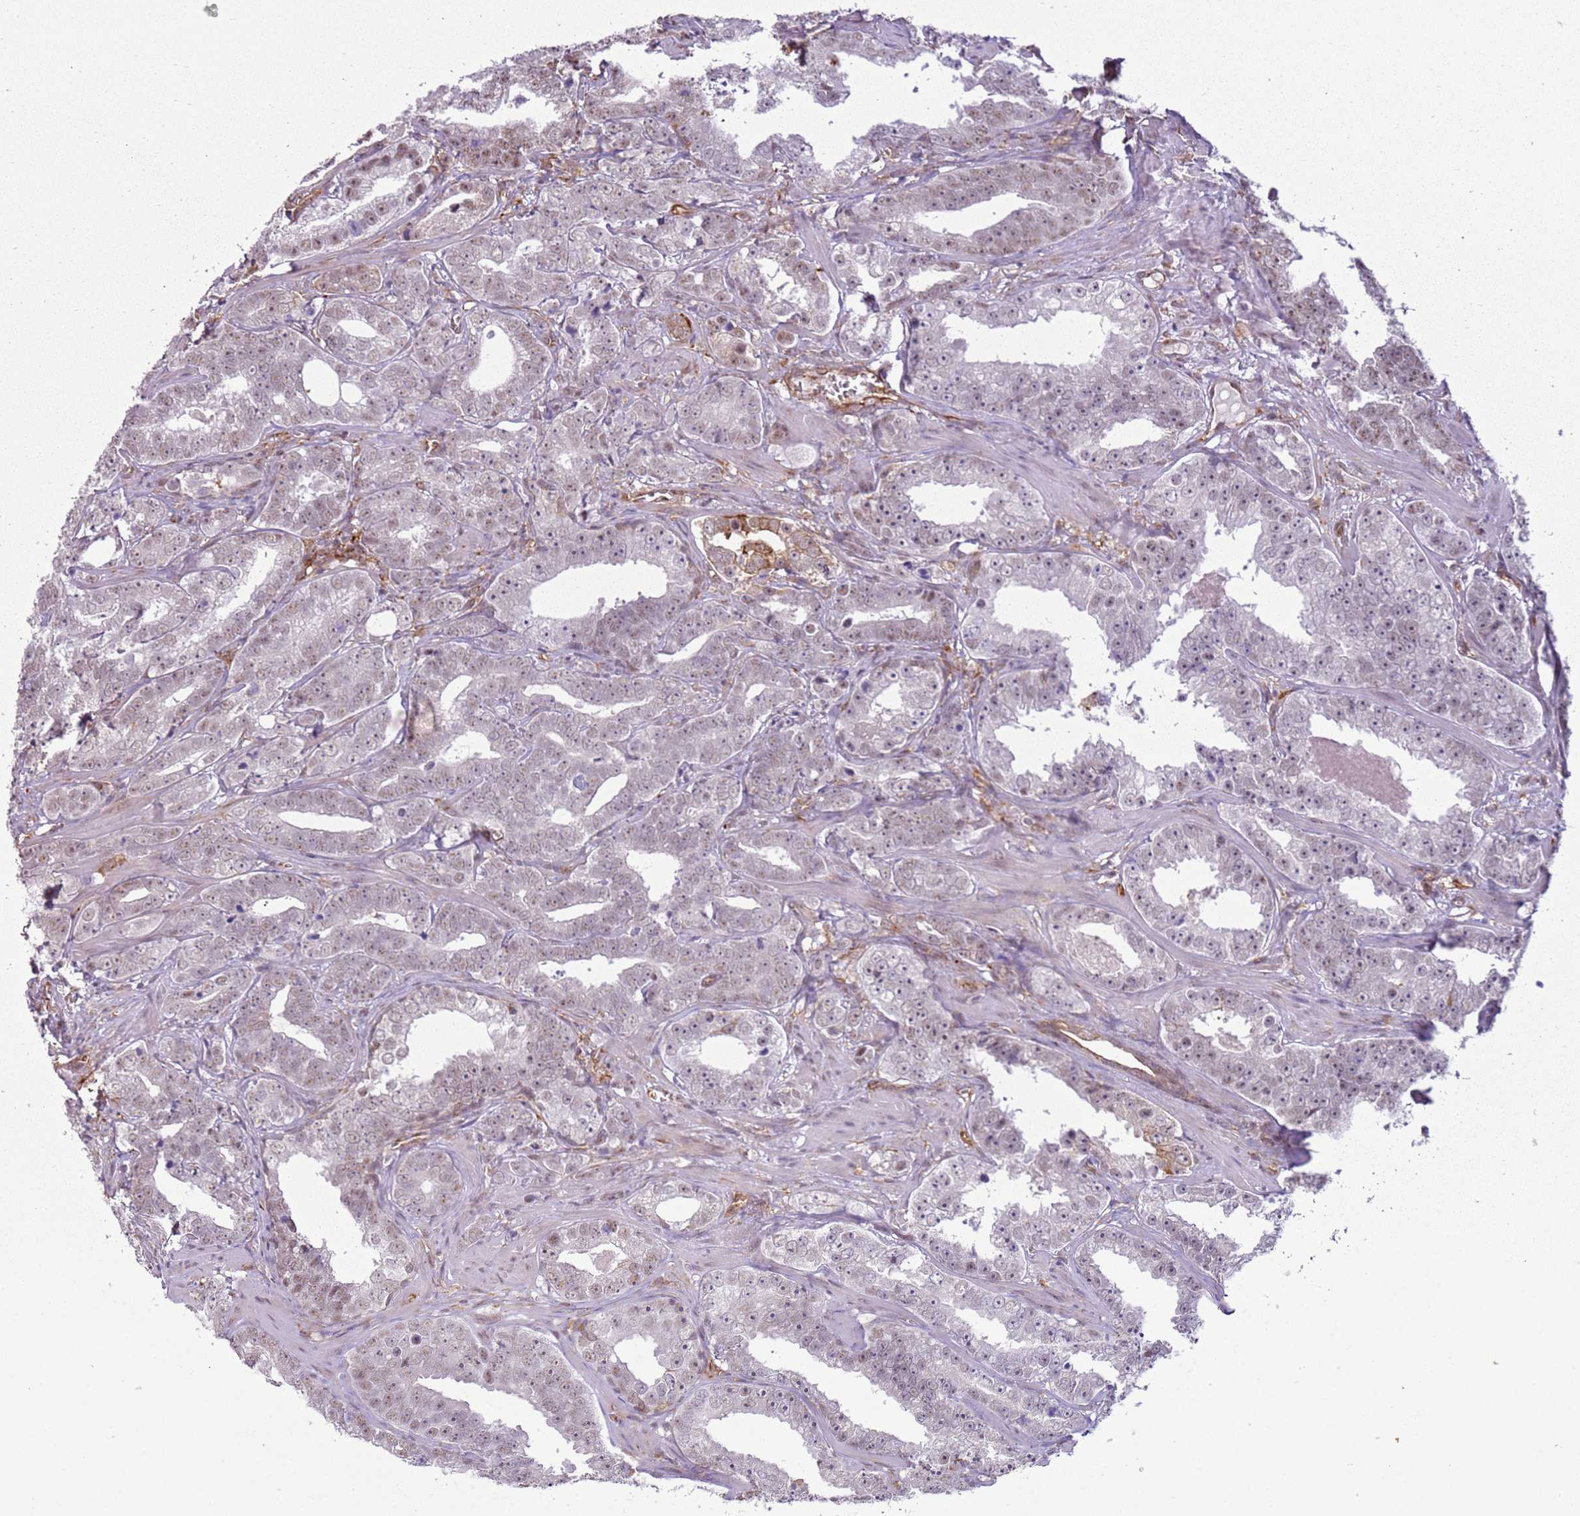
{"staining": {"intensity": "negative", "quantity": "none", "location": "none"}, "tissue": "prostate cancer", "cell_type": "Tumor cells", "image_type": "cancer", "snomed": [{"axis": "morphology", "description": "Adenocarcinoma, High grade"}, {"axis": "topography", "description": "Prostate"}], "caption": "Prostate cancer stained for a protein using immunohistochemistry reveals no expression tumor cells.", "gene": "GABRE", "patient": {"sex": "male", "age": 62}}